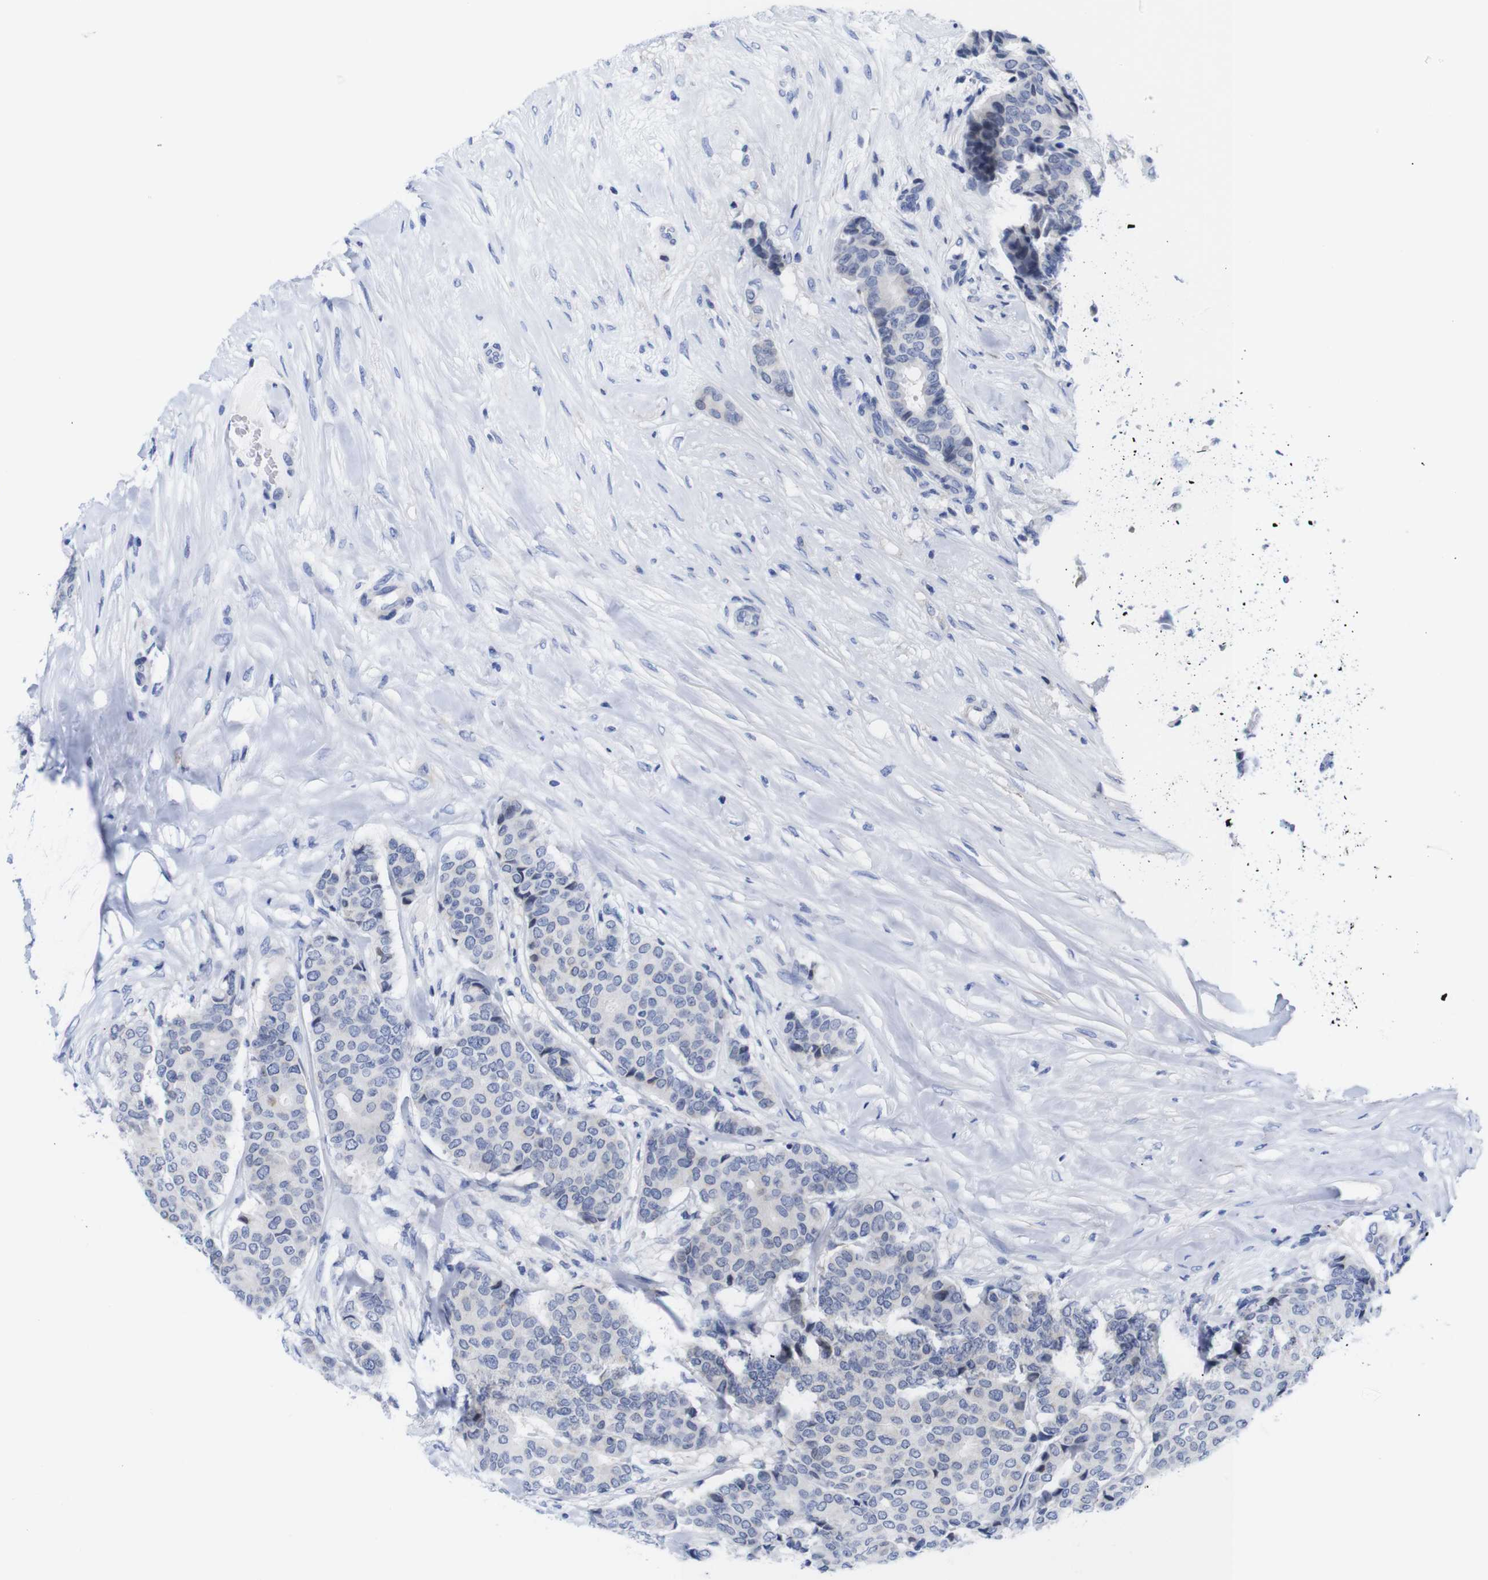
{"staining": {"intensity": "negative", "quantity": "none", "location": "none"}, "tissue": "breast cancer", "cell_type": "Tumor cells", "image_type": "cancer", "snomed": [{"axis": "morphology", "description": "Duct carcinoma"}, {"axis": "topography", "description": "Breast"}], "caption": "The image demonstrates no staining of tumor cells in breast cancer (intraductal carcinoma).", "gene": "LRRC55", "patient": {"sex": "female", "age": 75}}